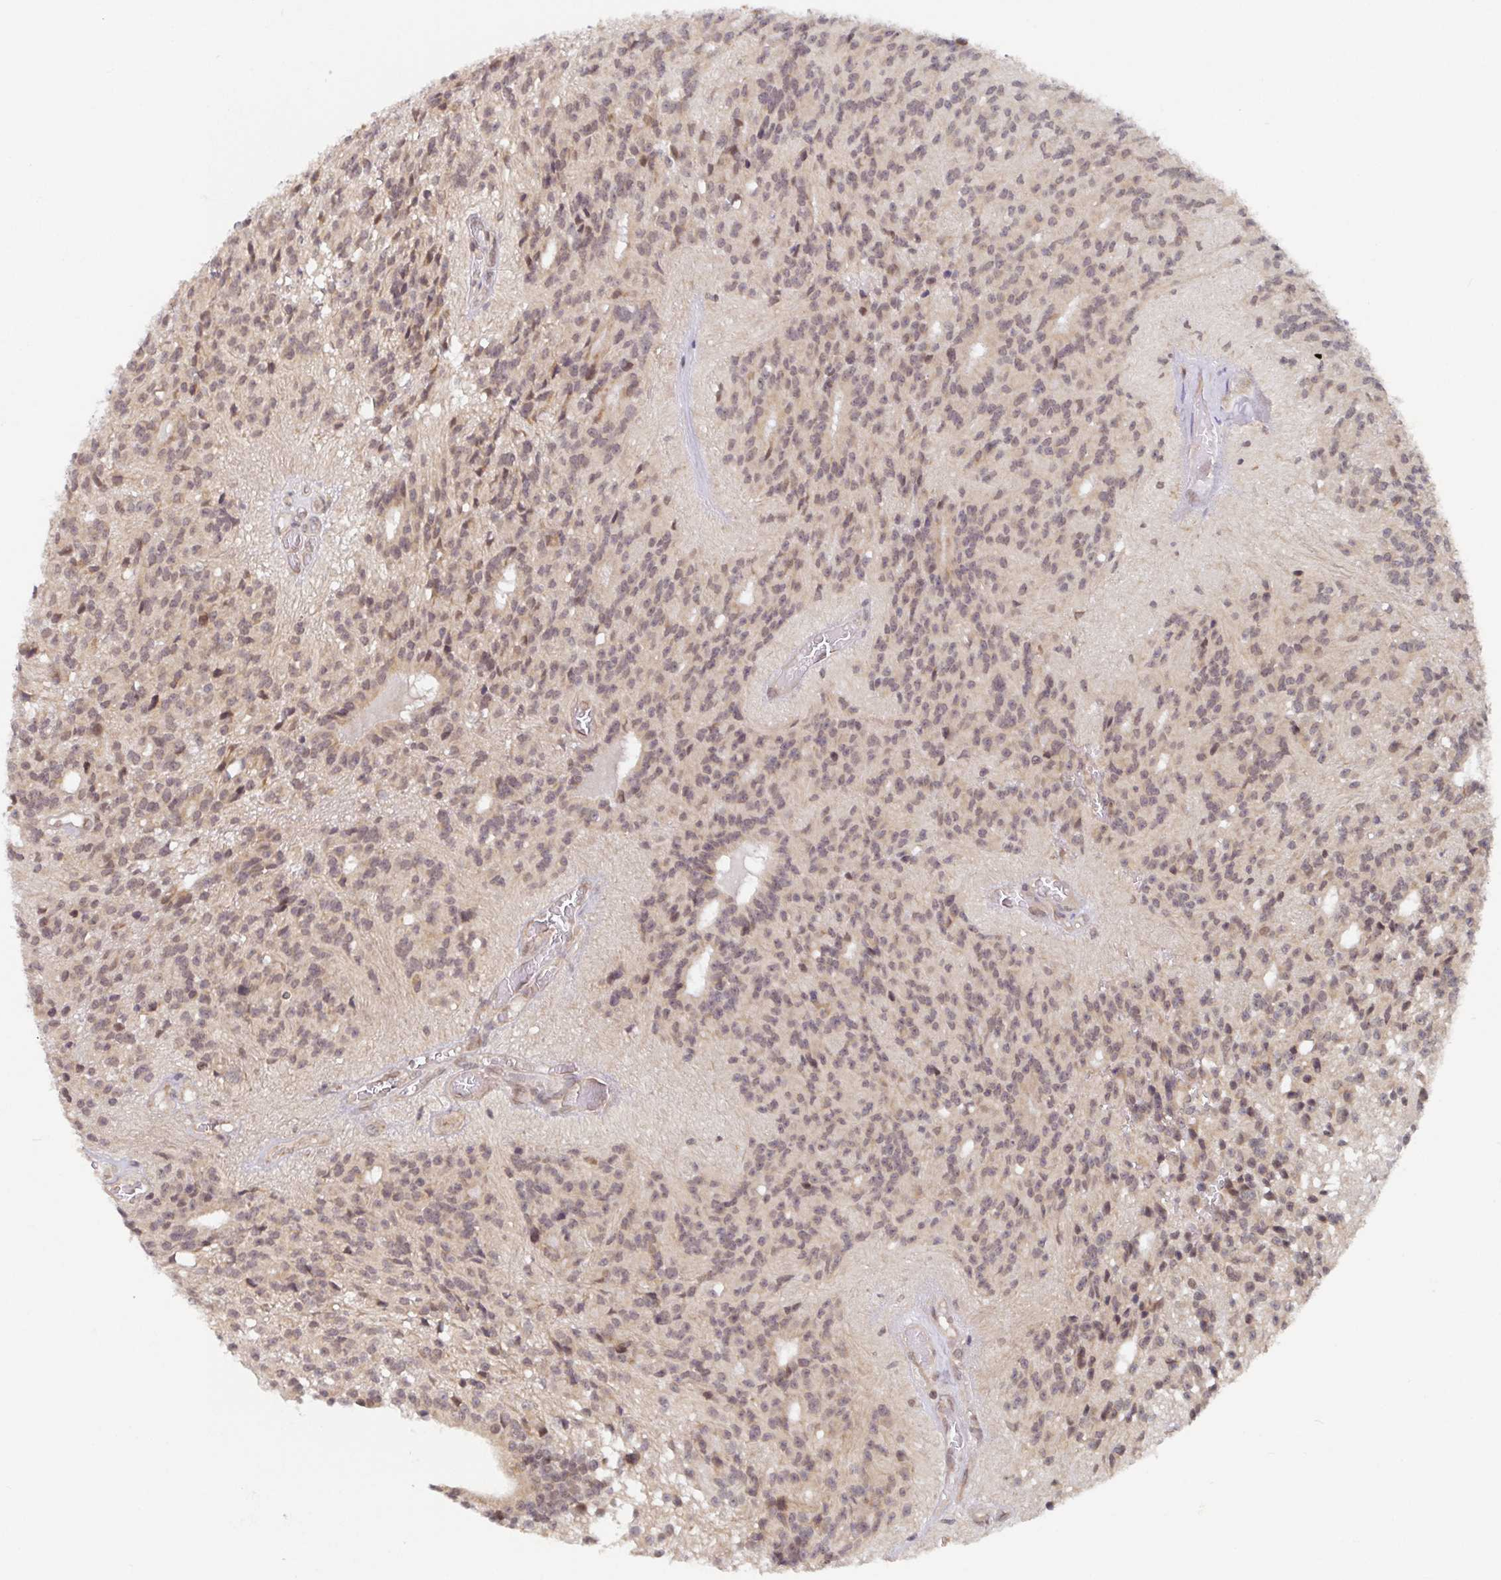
{"staining": {"intensity": "weak", "quantity": "25%-75%", "location": "nuclear"}, "tissue": "glioma", "cell_type": "Tumor cells", "image_type": "cancer", "snomed": [{"axis": "morphology", "description": "Glioma, malignant, Low grade"}, {"axis": "topography", "description": "Brain"}], "caption": "High-power microscopy captured an immunohistochemistry (IHC) micrograph of low-grade glioma (malignant), revealing weak nuclear staining in about 25%-75% of tumor cells.", "gene": "ALG1", "patient": {"sex": "male", "age": 31}}